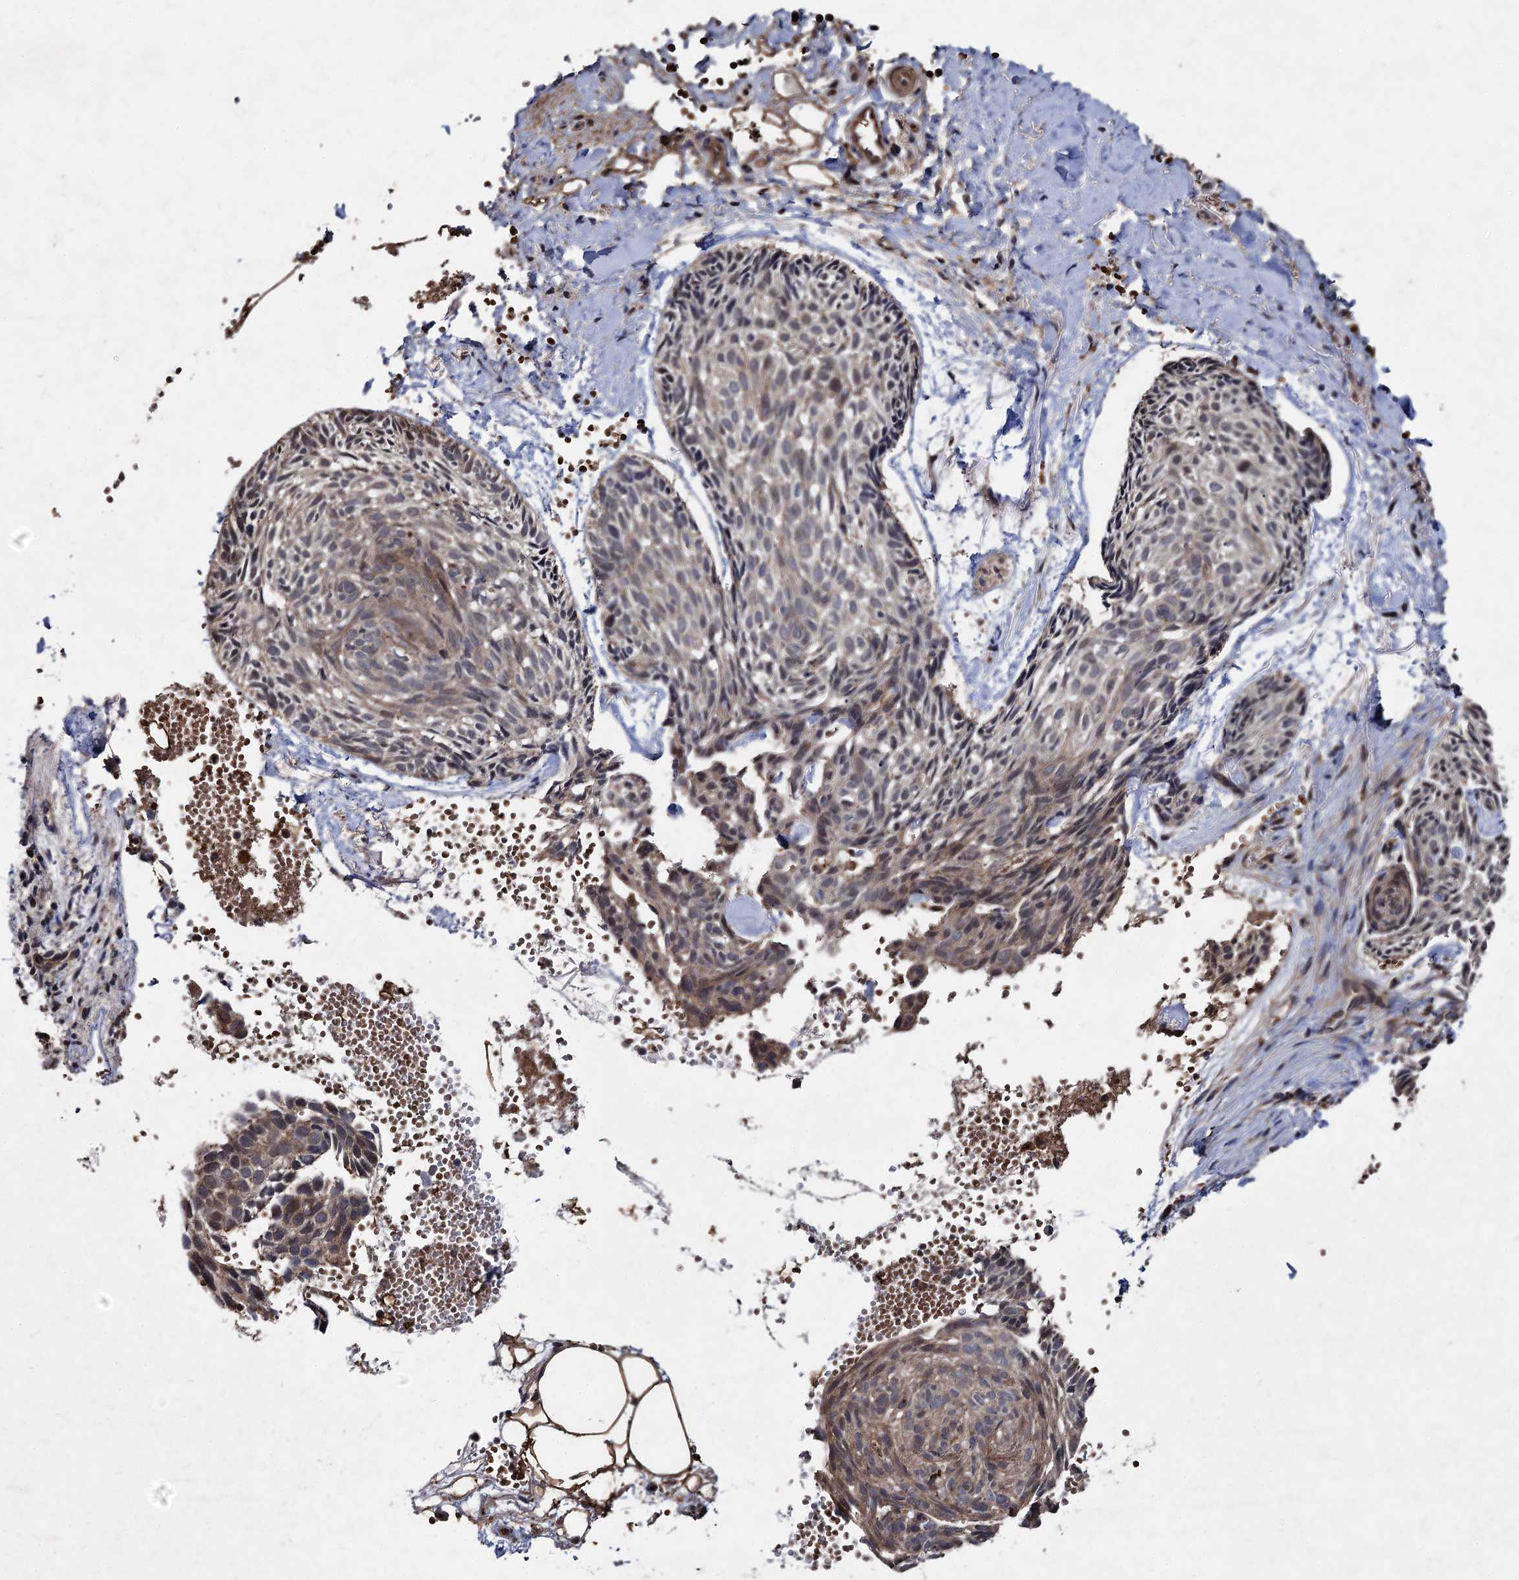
{"staining": {"intensity": "weak", "quantity": "25%-75%", "location": "cytoplasmic/membranous"}, "tissue": "skin cancer", "cell_type": "Tumor cells", "image_type": "cancer", "snomed": [{"axis": "morphology", "description": "Normal tissue, NOS"}, {"axis": "morphology", "description": "Basal cell carcinoma"}, {"axis": "topography", "description": "Skin"}], "caption": "Basal cell carcinoma (skin) stained with DAB (3,3'-diaminobenzidine) immunohistochemistry displays low levels of weak cytoplasmic/membranous expression in about 25%-75% of tumor cells. Nuclei are stained in blue.", "gene": "BCL2L2", "patient": {"sex": "male", "age": 66}}